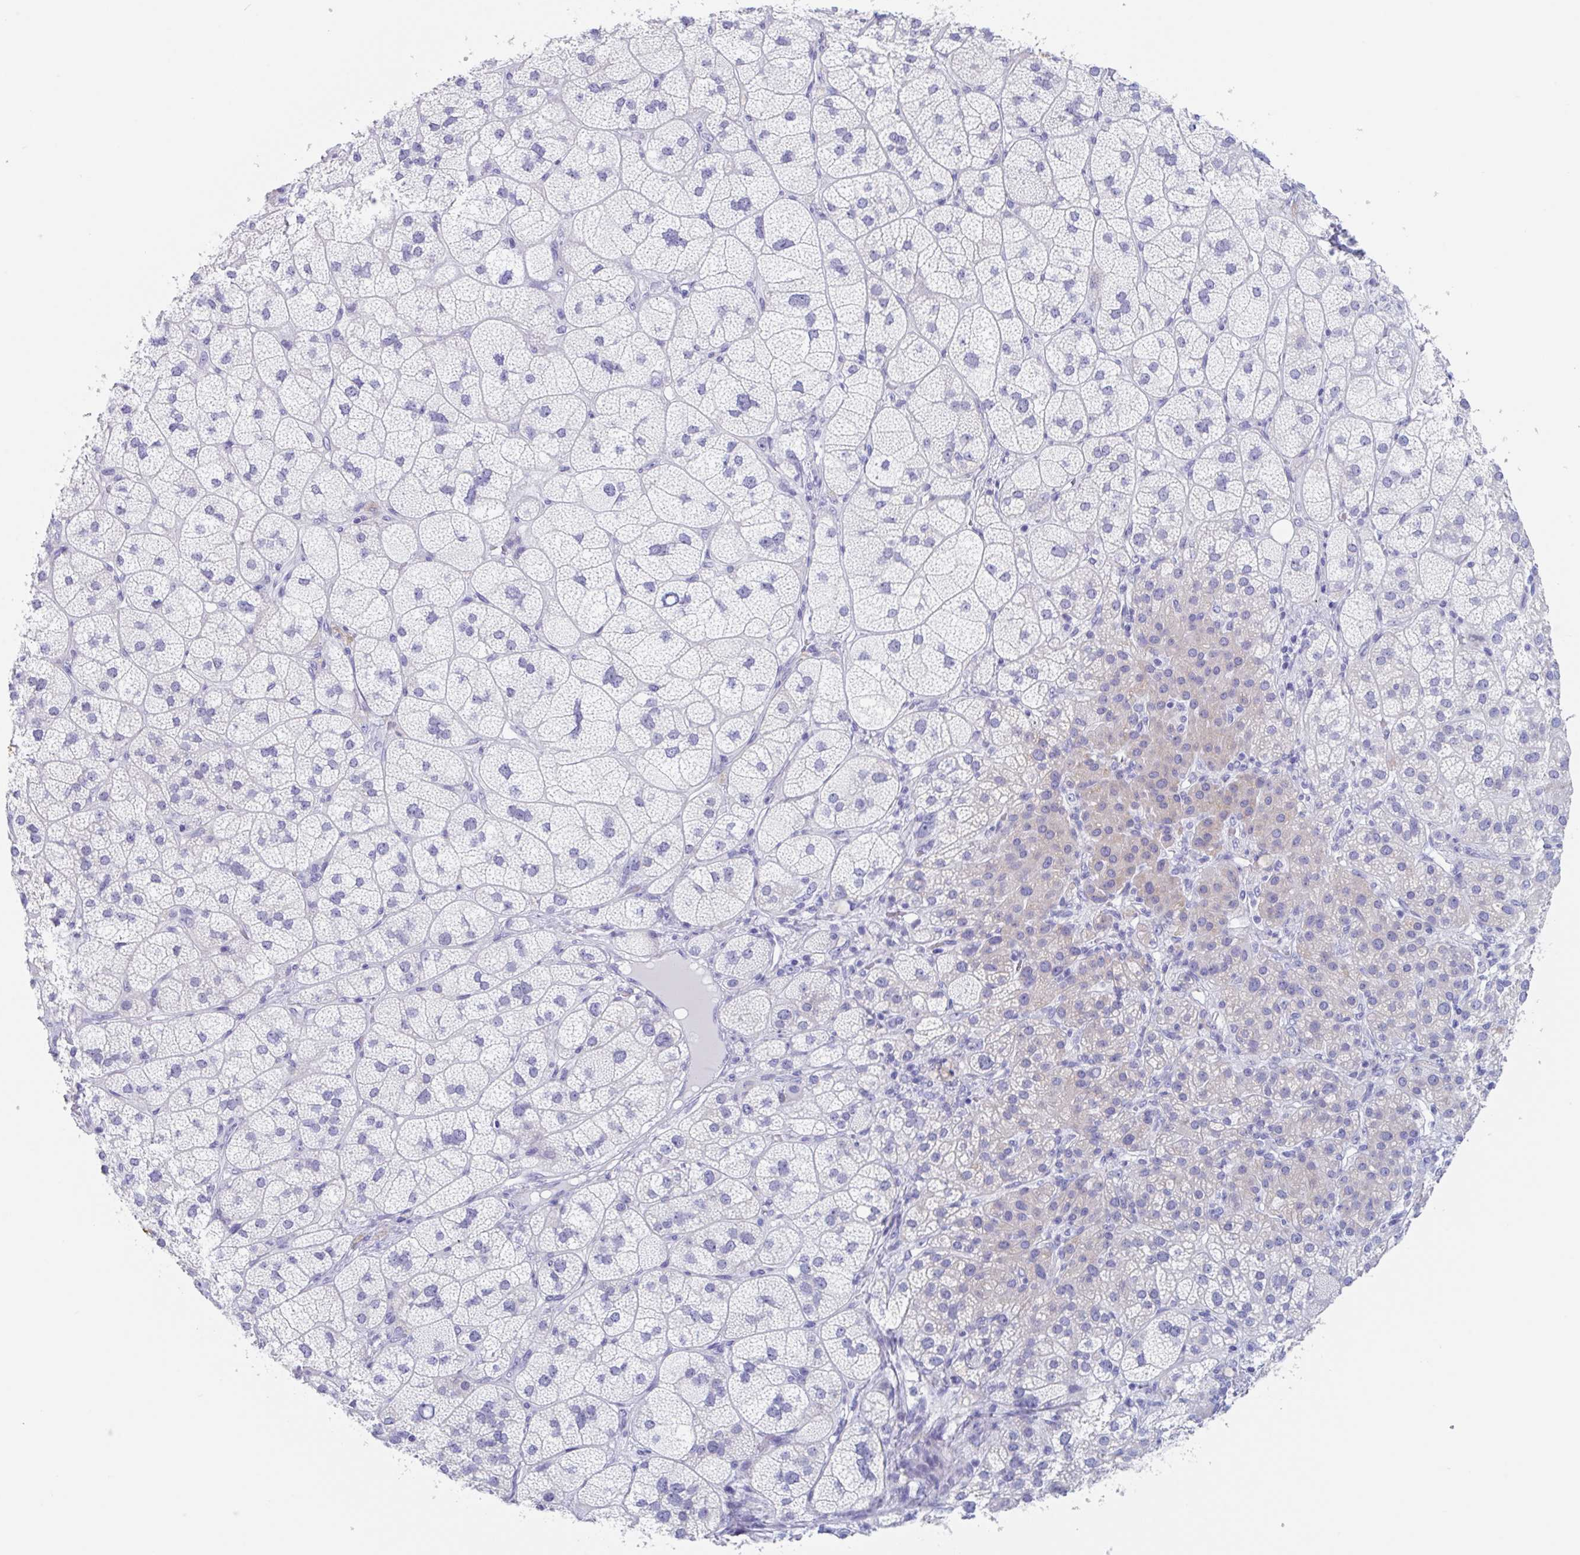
{"staining": {"intensity": "weak", "quantity": "<25%", "location": "cytoplasmic/membranous"}, "tissue": "adrenal gland", "cell_type": "Glandular cells", "image_type": "normal", "snomed": [{"axis": "morphology", "description": "Normal tissue, NOS"}, {"axis": "topography", "description": "Adrenal gland"}], "caption": "Immunohistochemical staining of normal human adrenal gland displays no significant staining in glandular cells. (DAB (3,3'-diaminobenzidine) immunohistochemistry, high magnification).", "gene": "ZPBP", "patient": {"sex": "female", "age": 60}}